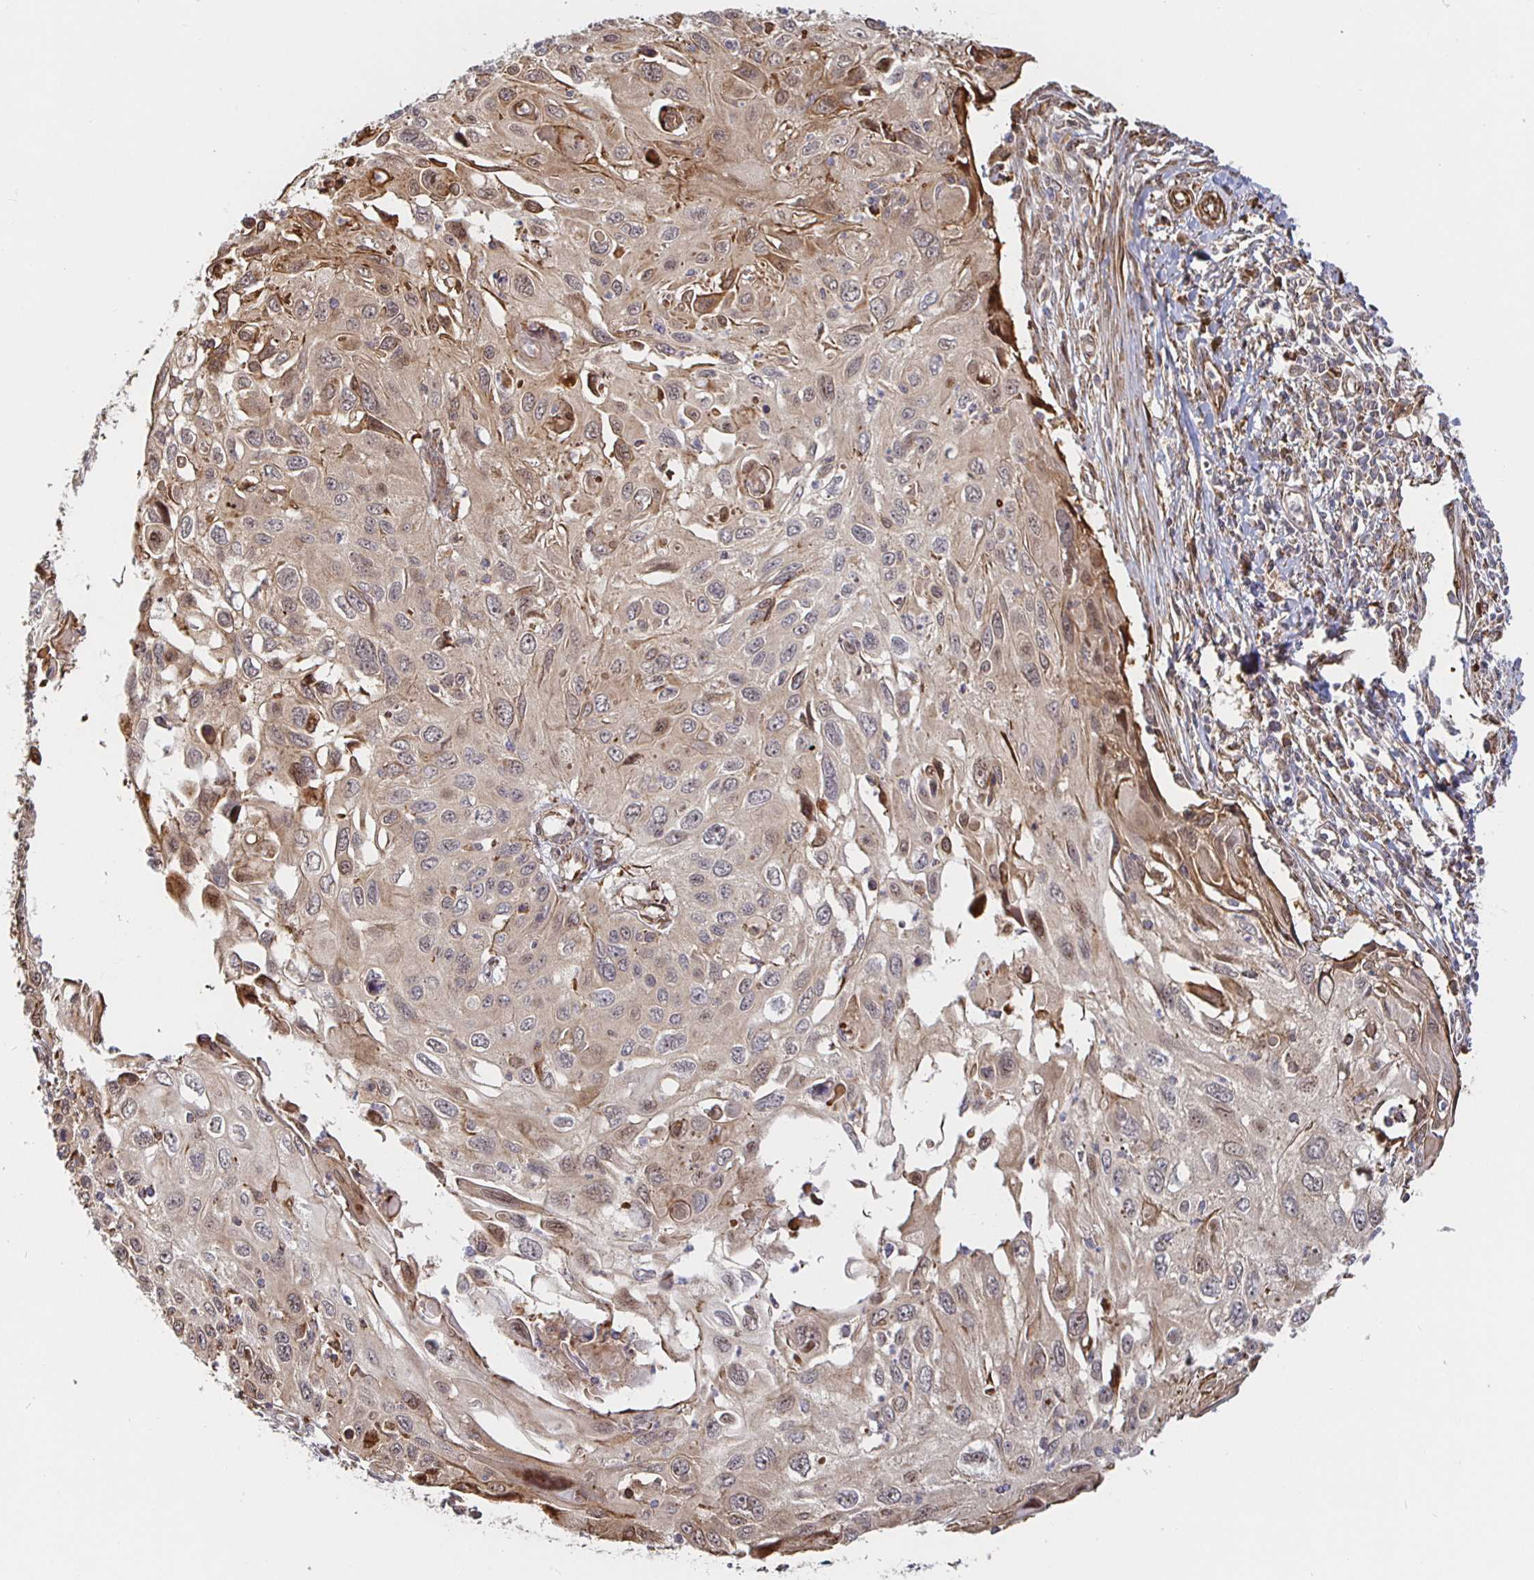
{"staining": {"intensity": "weak", "quantity": "25%-75%", "location": "cytoplasmic/membranous,nuclear"}, "tissue": "cervical cancer", "cell_type": "Tumor cells", "image_type": "cancer", "snomed": [{"axis": "morphology", "description": "Squamous cell carcinoma, NOS"}, {"axis": "topography", "description": "Cervix"}], "caption": "The micrograph demonstrates staining of cervical cancer, revealing weak cytoplasmic/membranous and nuclear protein staining (brown color) within tumor cells.", "gene": "STRAP", "patient": {"sex": "female", "age": 70}}